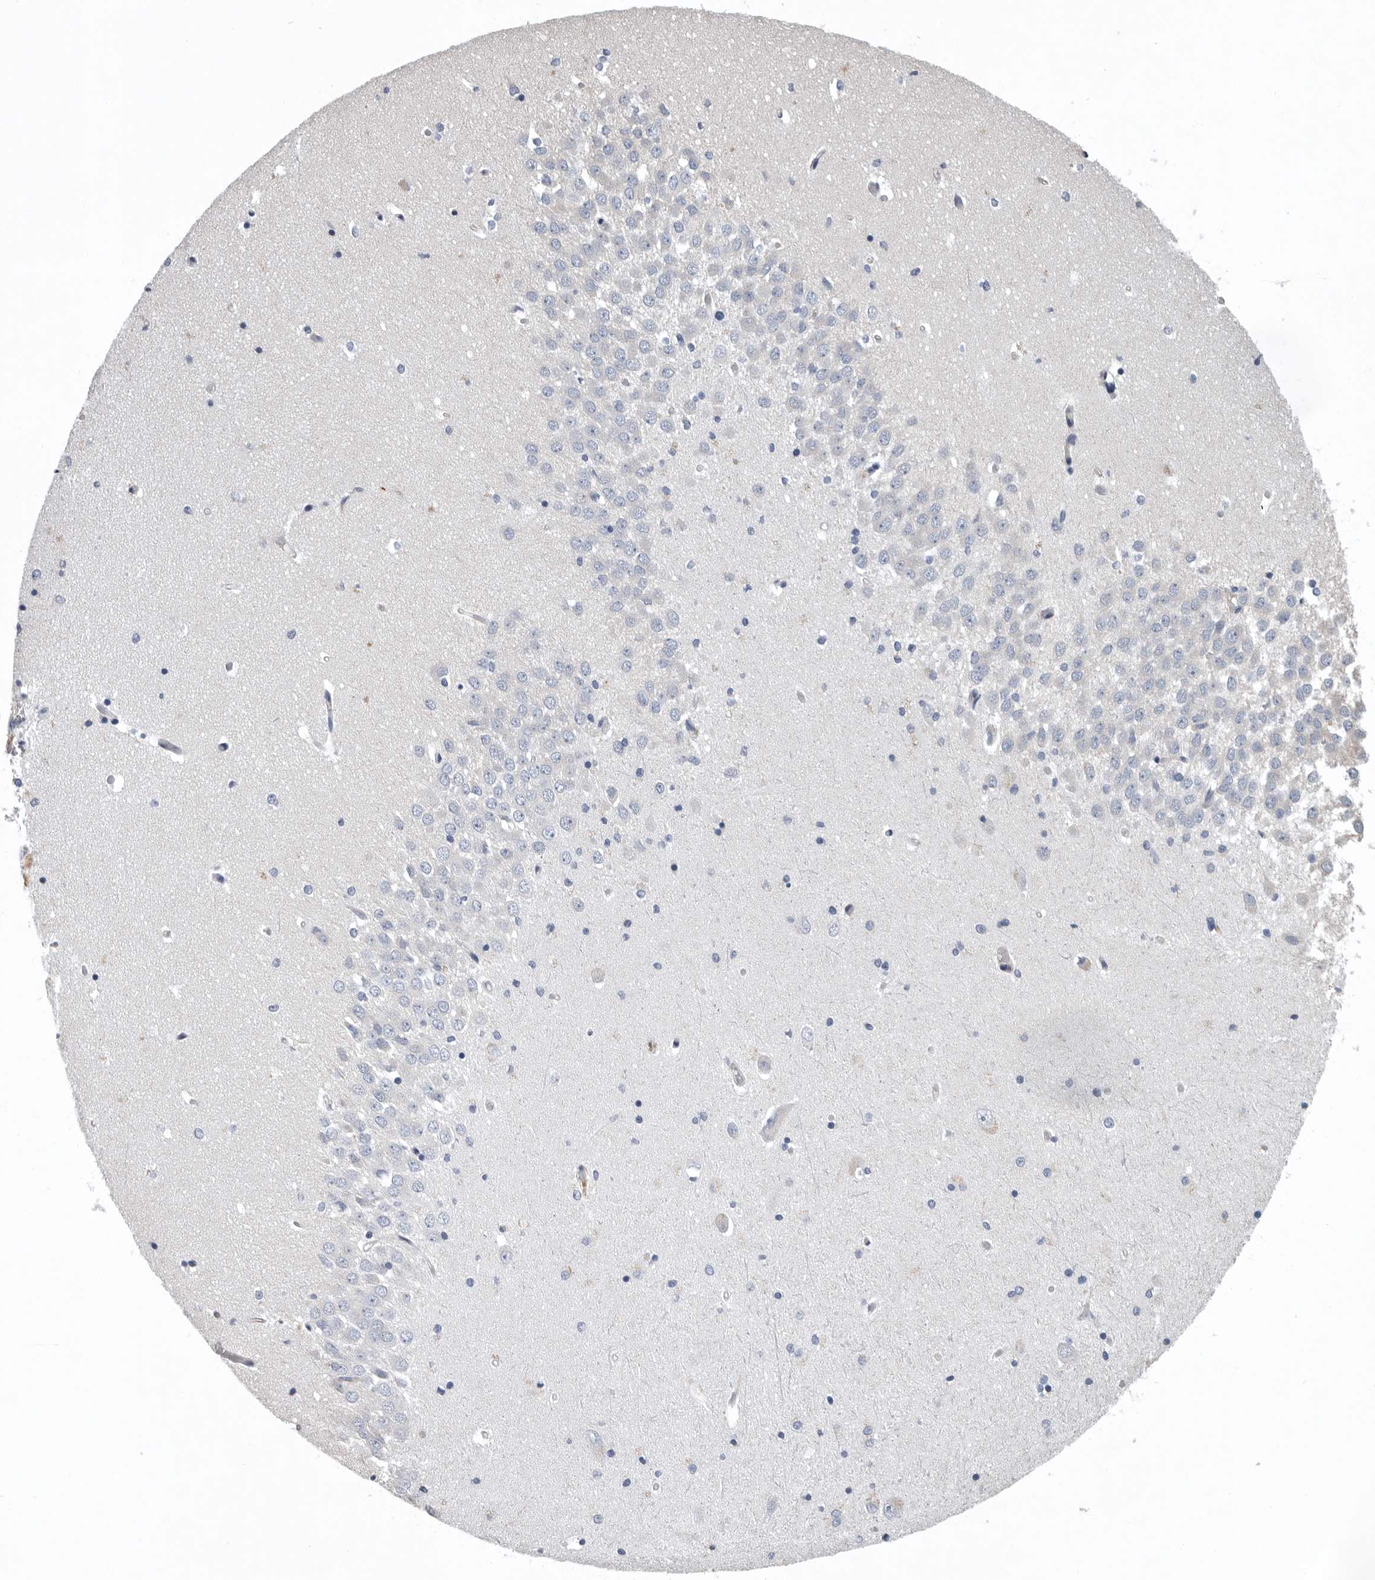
{"staining": {"intensity": "negative", "quantity": "none", "location": "none"}, "tissue": "hippocampus", "cell_type": "Glial cells", "image_type": "normal", "snomed": [{"axis": "morphology", "description": "Normal tissue, NOS"}, {"axis": "topography", "description": "Hippocampus"}], "caption": "Glial cells are negative for brown protein staining in benign hippocampus. (Brightfield microscopy of DAB immunohistochemistry at high magnification).", "gene": "PDCD4", "patient": {"sex": "male", "age": 45}}